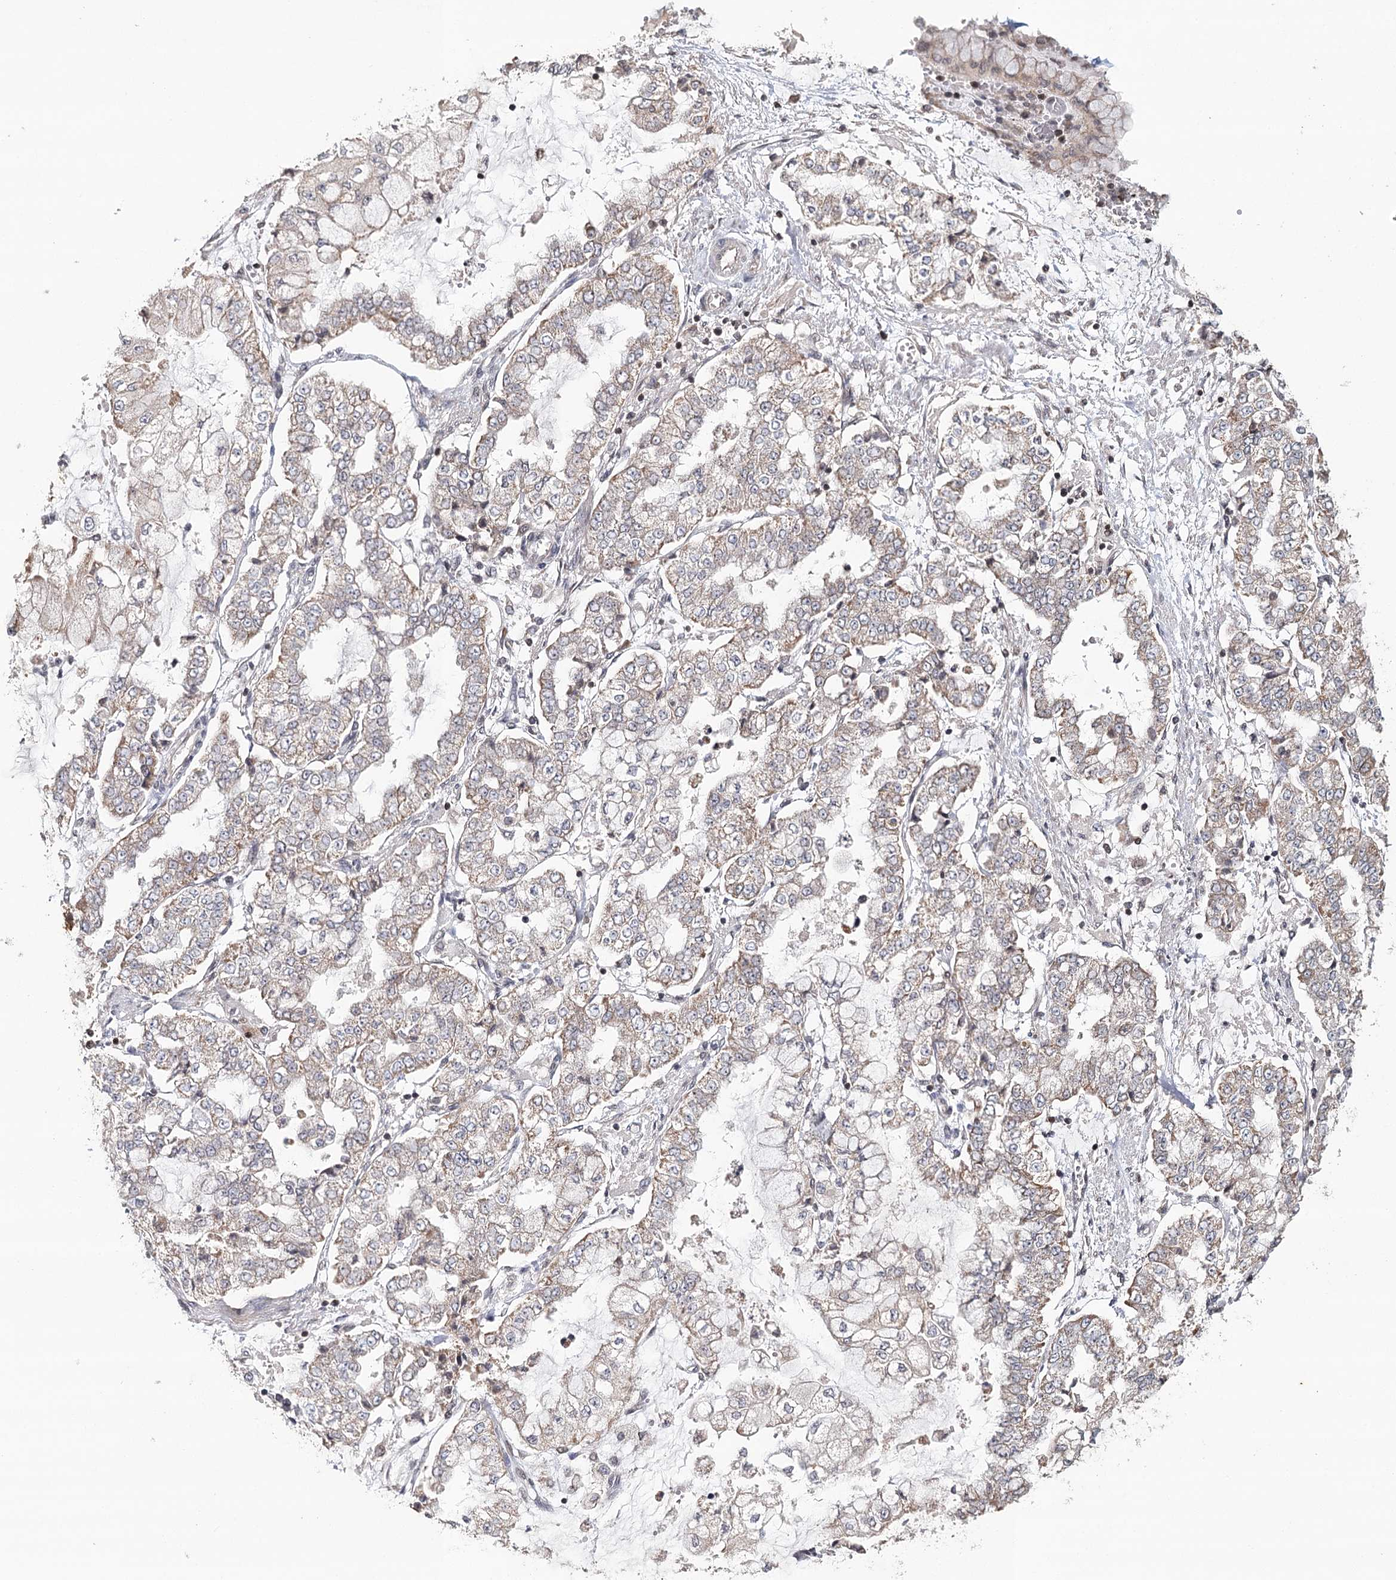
{"staining": {"intensity": "weak", "quantity": ">75%", "location": "cytoplasmic/membranous"}, "tissue": "stomach cancer", "cell_type": "Tumor cells", "image_type": "cancer", "snomed": [{"axis": "morphology", "description": "Adenocarcinoma, NOS"}, {"axis": "topography", "description": "Stomach"}], "caption": "The immunohistochemical stain shows weak cytoplasmic/membranous expression in tumor cells of stomach cancer tissue. The staining was performed using DAB, with brown indicating positive protein expression. Nuclei are stained blue with hematoxylin.", "gene": "ICOS", "patient": {"sex": "male", "age": 76}}